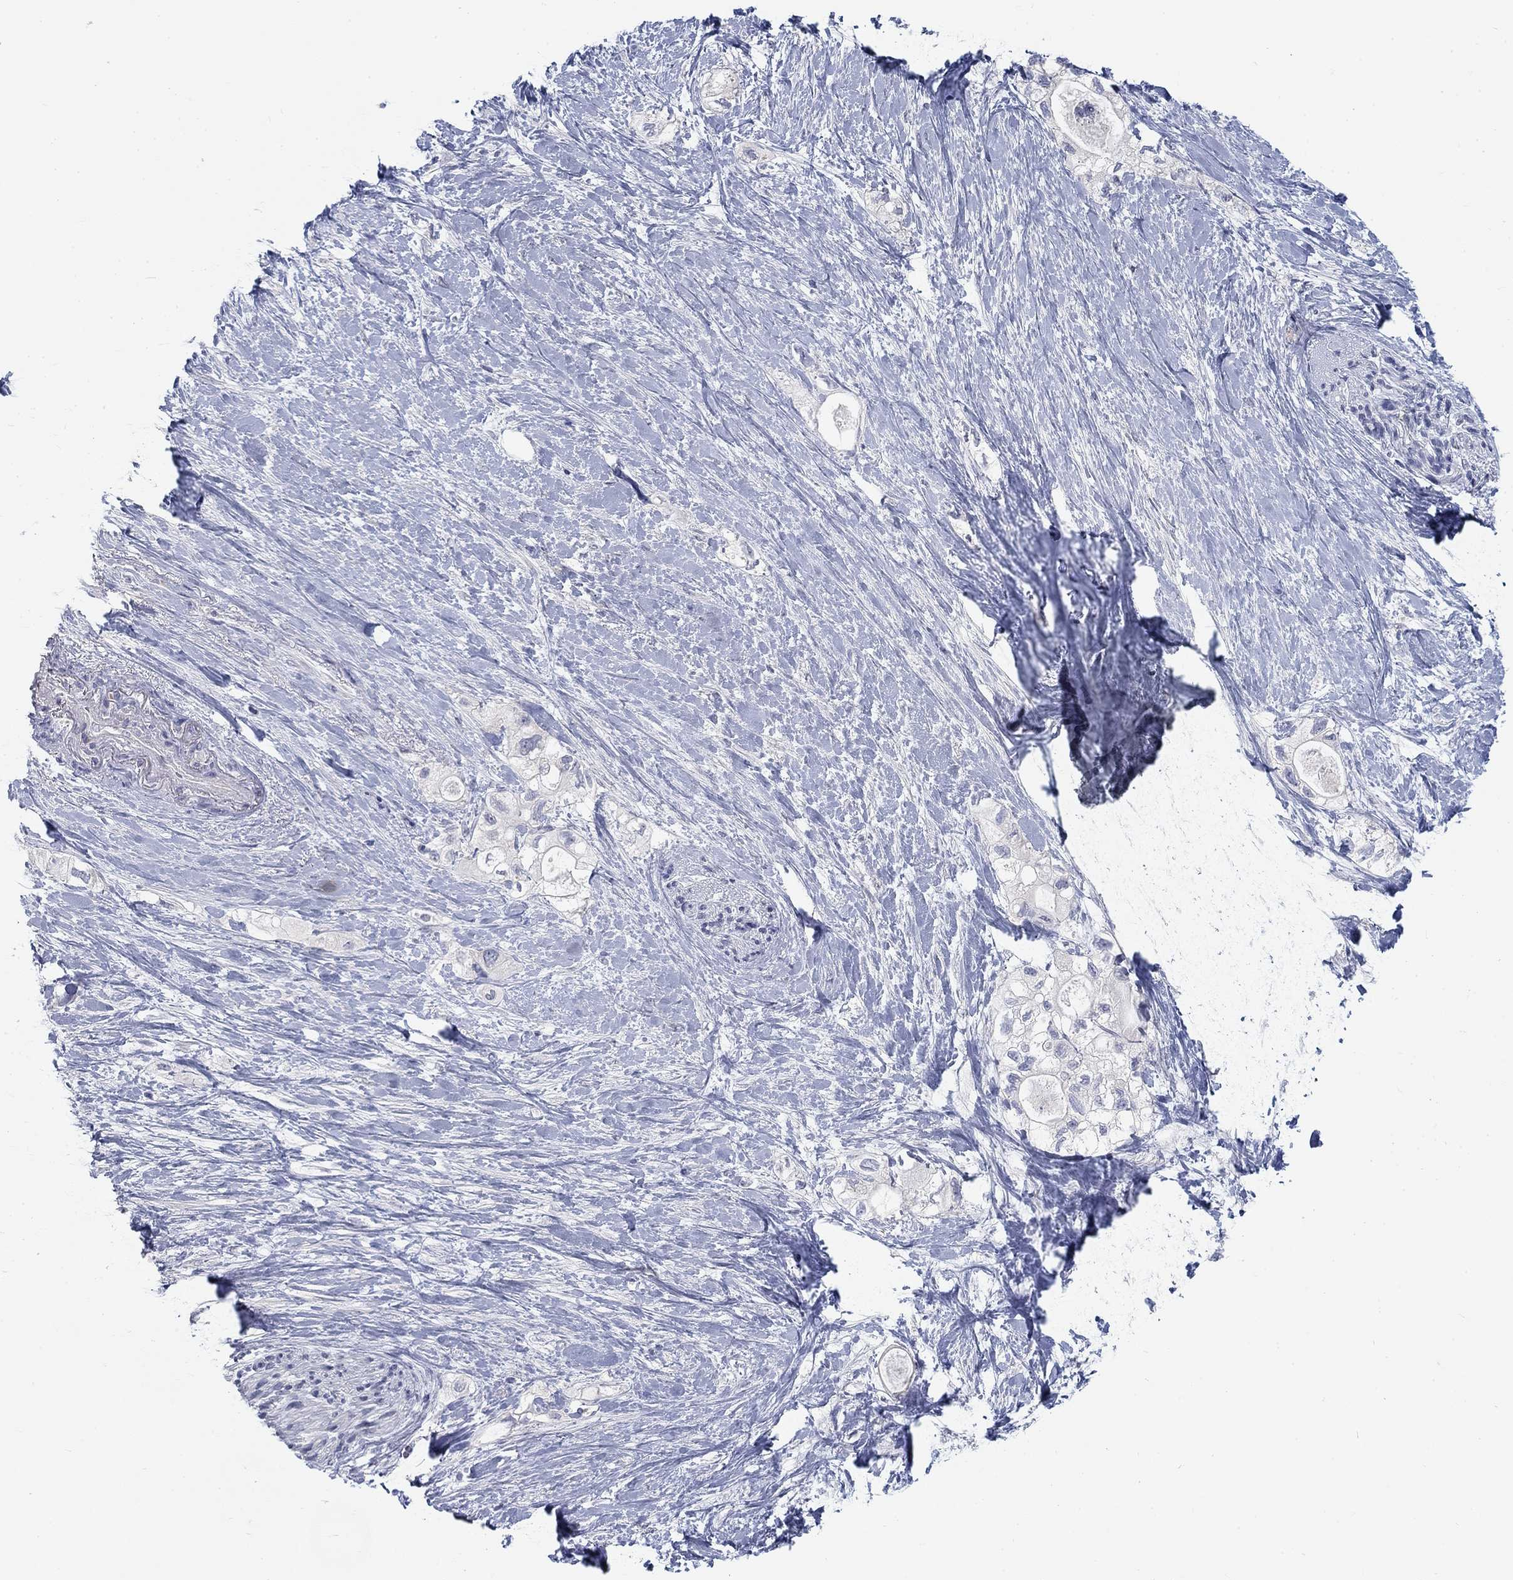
{"staining": {"intensity": "negative", "quantity": "none", "location": "none"}, "tissue": "pancreatic cancer", "cell_type": "Tumor cells", "image_type": "cancer", "snomed": [{"axis": "morphology", "description": "Adenocarcinoma, NOS"}, {"axis": "topography", "description": "Pancreas"}], "caption": "This is a micrograph of IHC staining of pancreatic cancer, which shows no positivity in tumor cells.", "gene": "ATP1A3", "patient": {"sex": "female", "age": 56}}